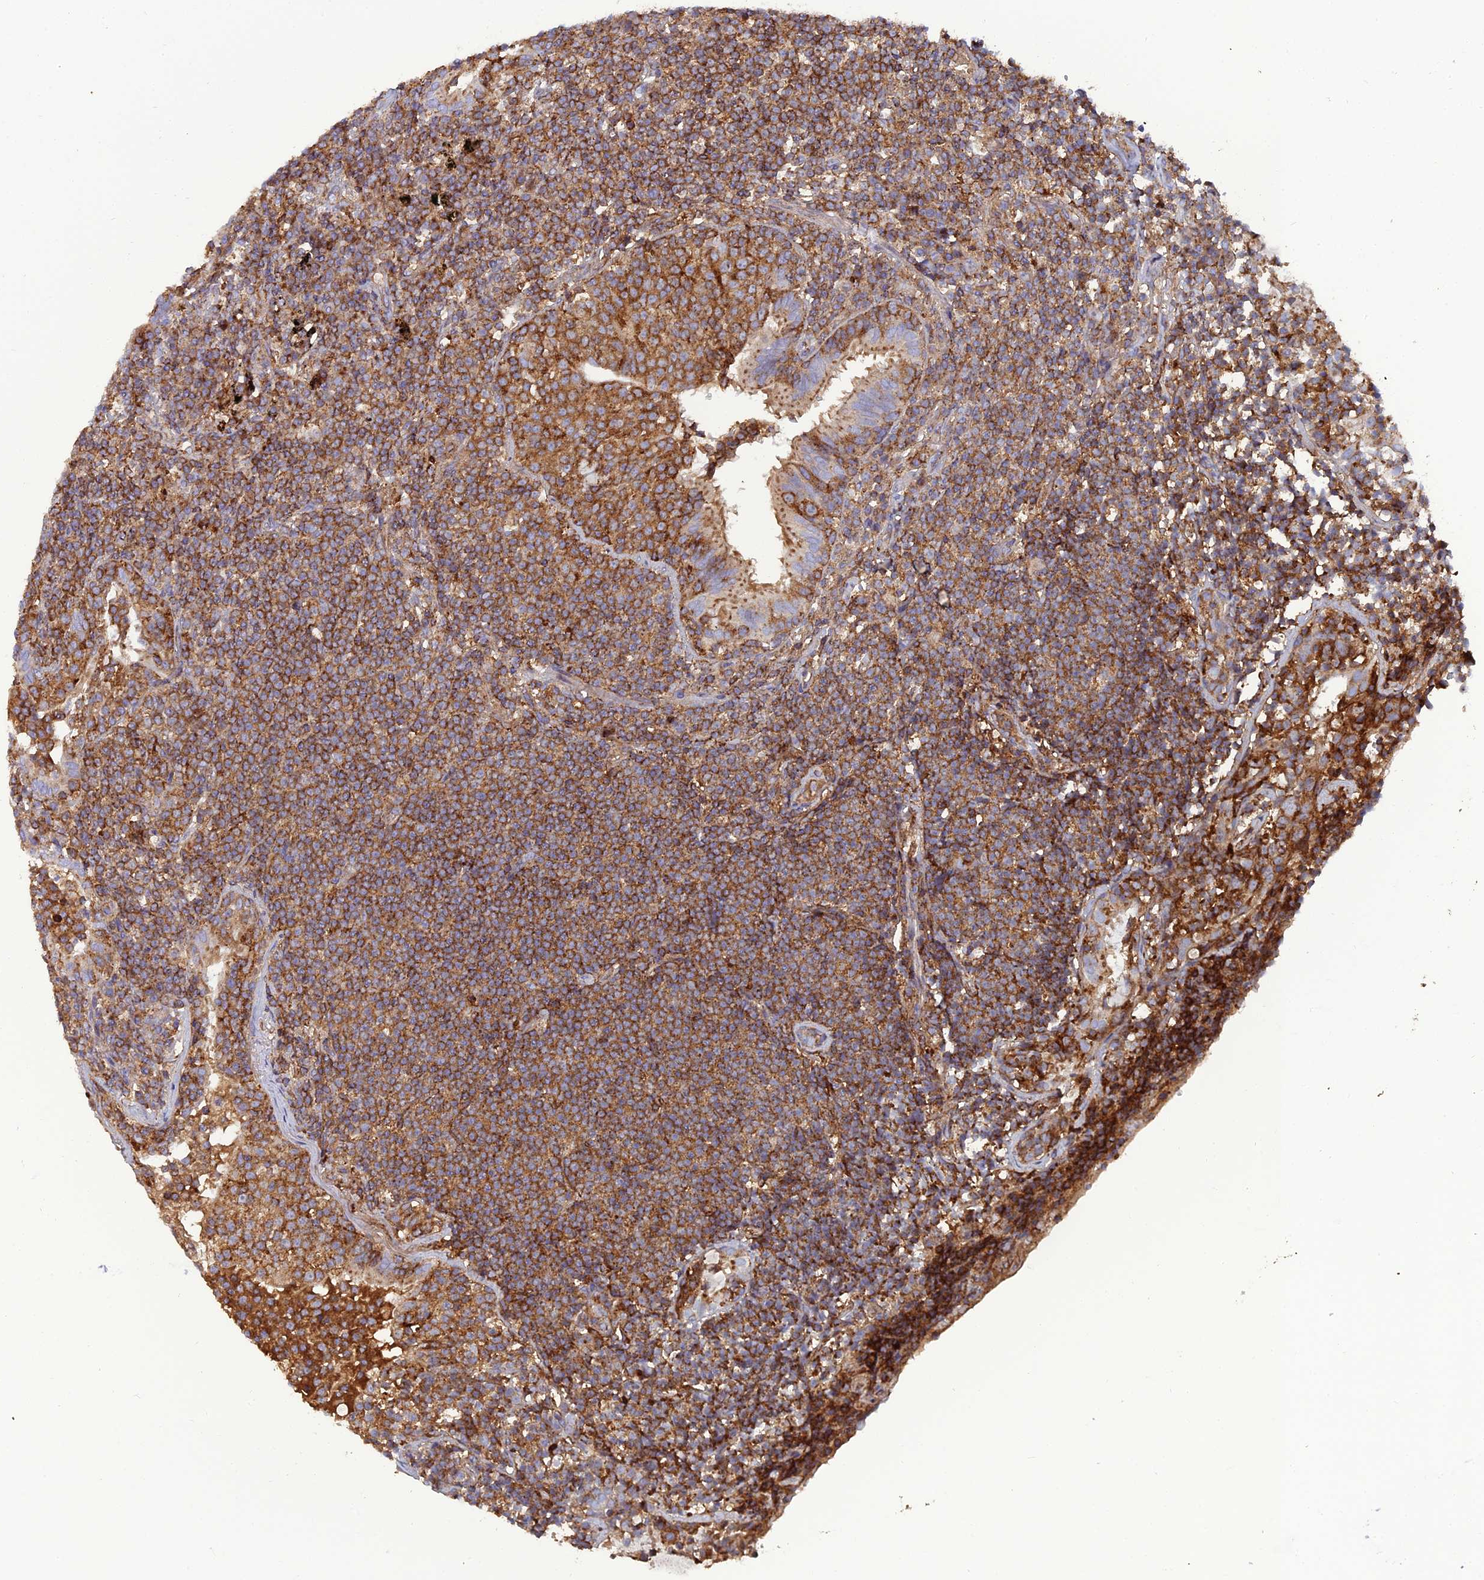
{"staining": {"intensity": "strong", "quantity": ">75%", "location": "cytoplasmic/membranous"}, "tissue": "lymphoma", "cell_type": "Tumor cells", "image_type": "cancer", "snomed": [{"axis": "morphology", "description": "Malignant lymphoma, non-Hodgkin's type, Low grade"}, {"axis": "topography", "description": "Lung"}], "caption": "Protein staining of low-grade malignant lymphoma, non-Hodgkin's type tissue demonstrates strong cytoplasmic/membranous staining in about >75% of tumor cells. Using DAB (brown) and hematoxylin (blue) stains, captured at high magnification using brightfield microscopy.", "gene": "LNPEP", "patient": {"sex": "female", "age": 71}}